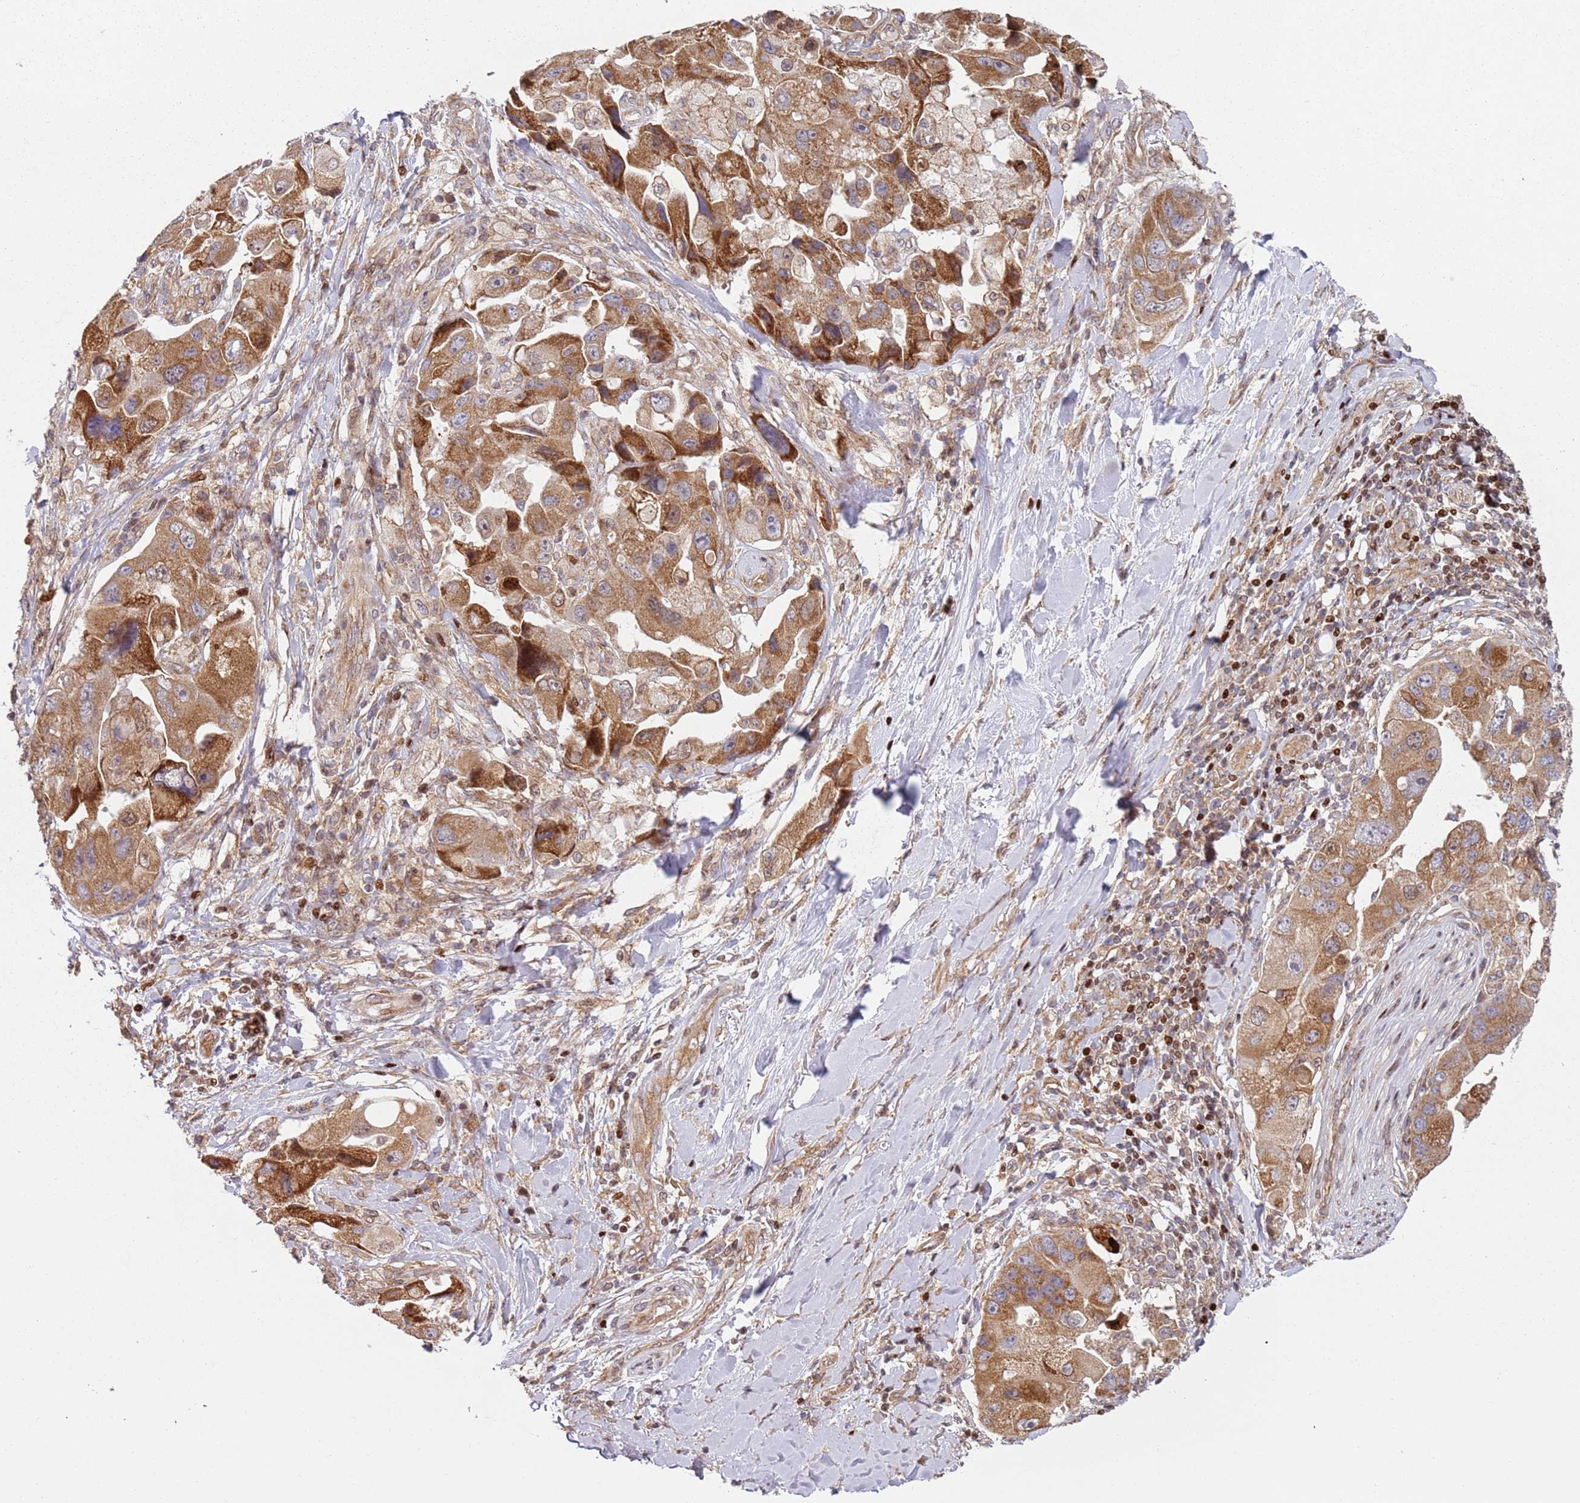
{"staining": {"intensity": "strong", "quantity": ">75%", "location": "cytoplasmic/membranous"}, "tissue": "lung cancer", "cell_type": "Tumor cells", "image_type": "cancer", "snomed": [{"axis": "morphology", "description": "Adenocarcinoma, NOS"}, {"axis": "topography", "description": "Lung"}], "caption": "IHC of adenocarcinoma (lung) reveals high levels of strong cytoplasmic/membranous expression in about >75% of tumor cells.", "gene": "HNRNPLL", "patient": {"sex": "female", "age": 54}}